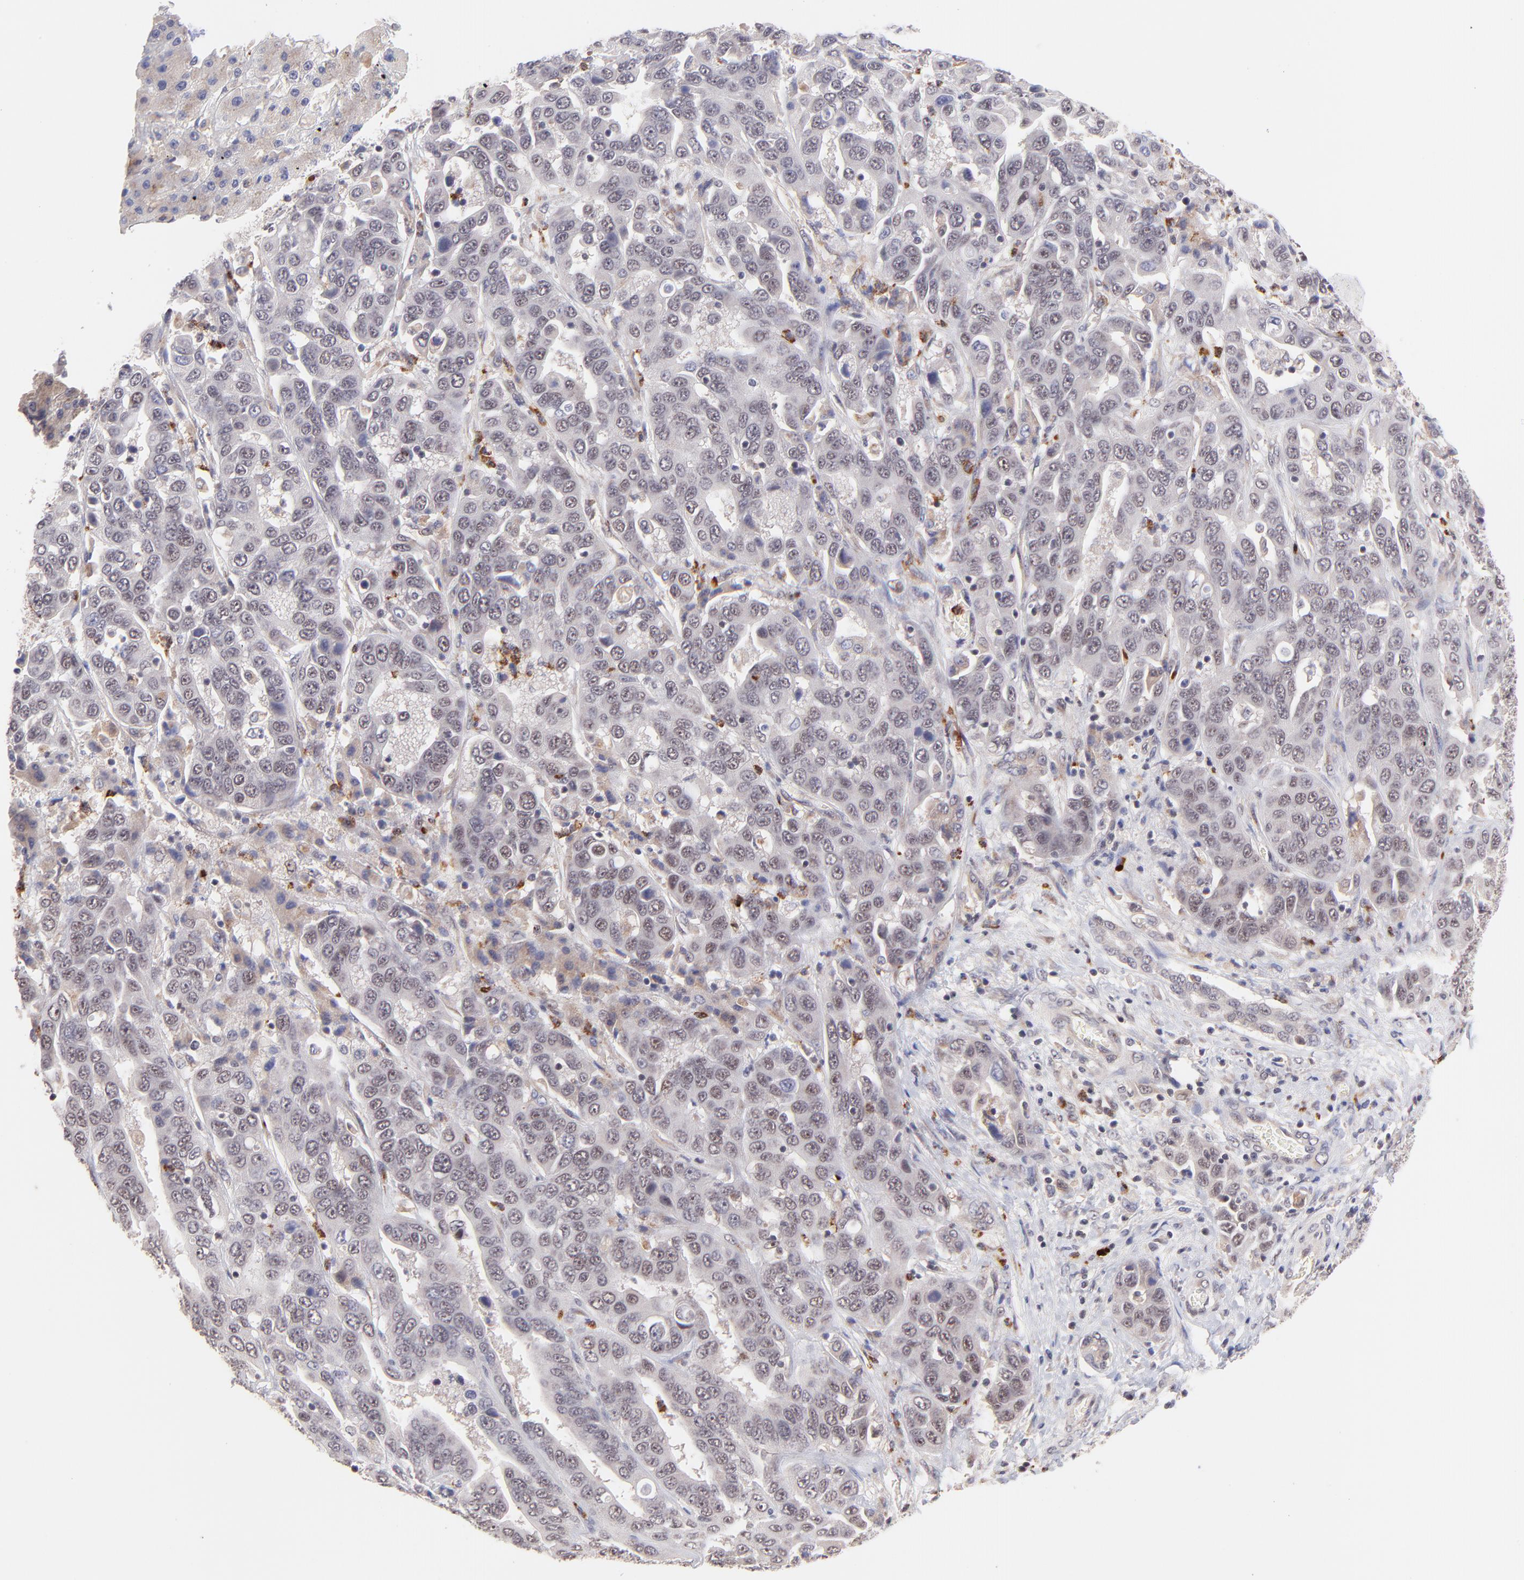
{"staining": {"intensity": "weak", "quantity": "25%-75%", "location": "nuclear"}, "tissue": "liver cancer", "cell_type": "Tumor cells", "image_type": "cancer", "snomed": [{"axis": "morphology", "description": "Cholangiocarcinoma"}, {"axis": "topography", "description": "Liver"}], "caption": "Human cholangiocarcinoma (liver) stained for a protein (brown) demonstrates weak nuclear positive staining in approximately 25%-75% of tumor cells.", "gene": "MED12", "patient": {"sex": "female", "age": 52}}